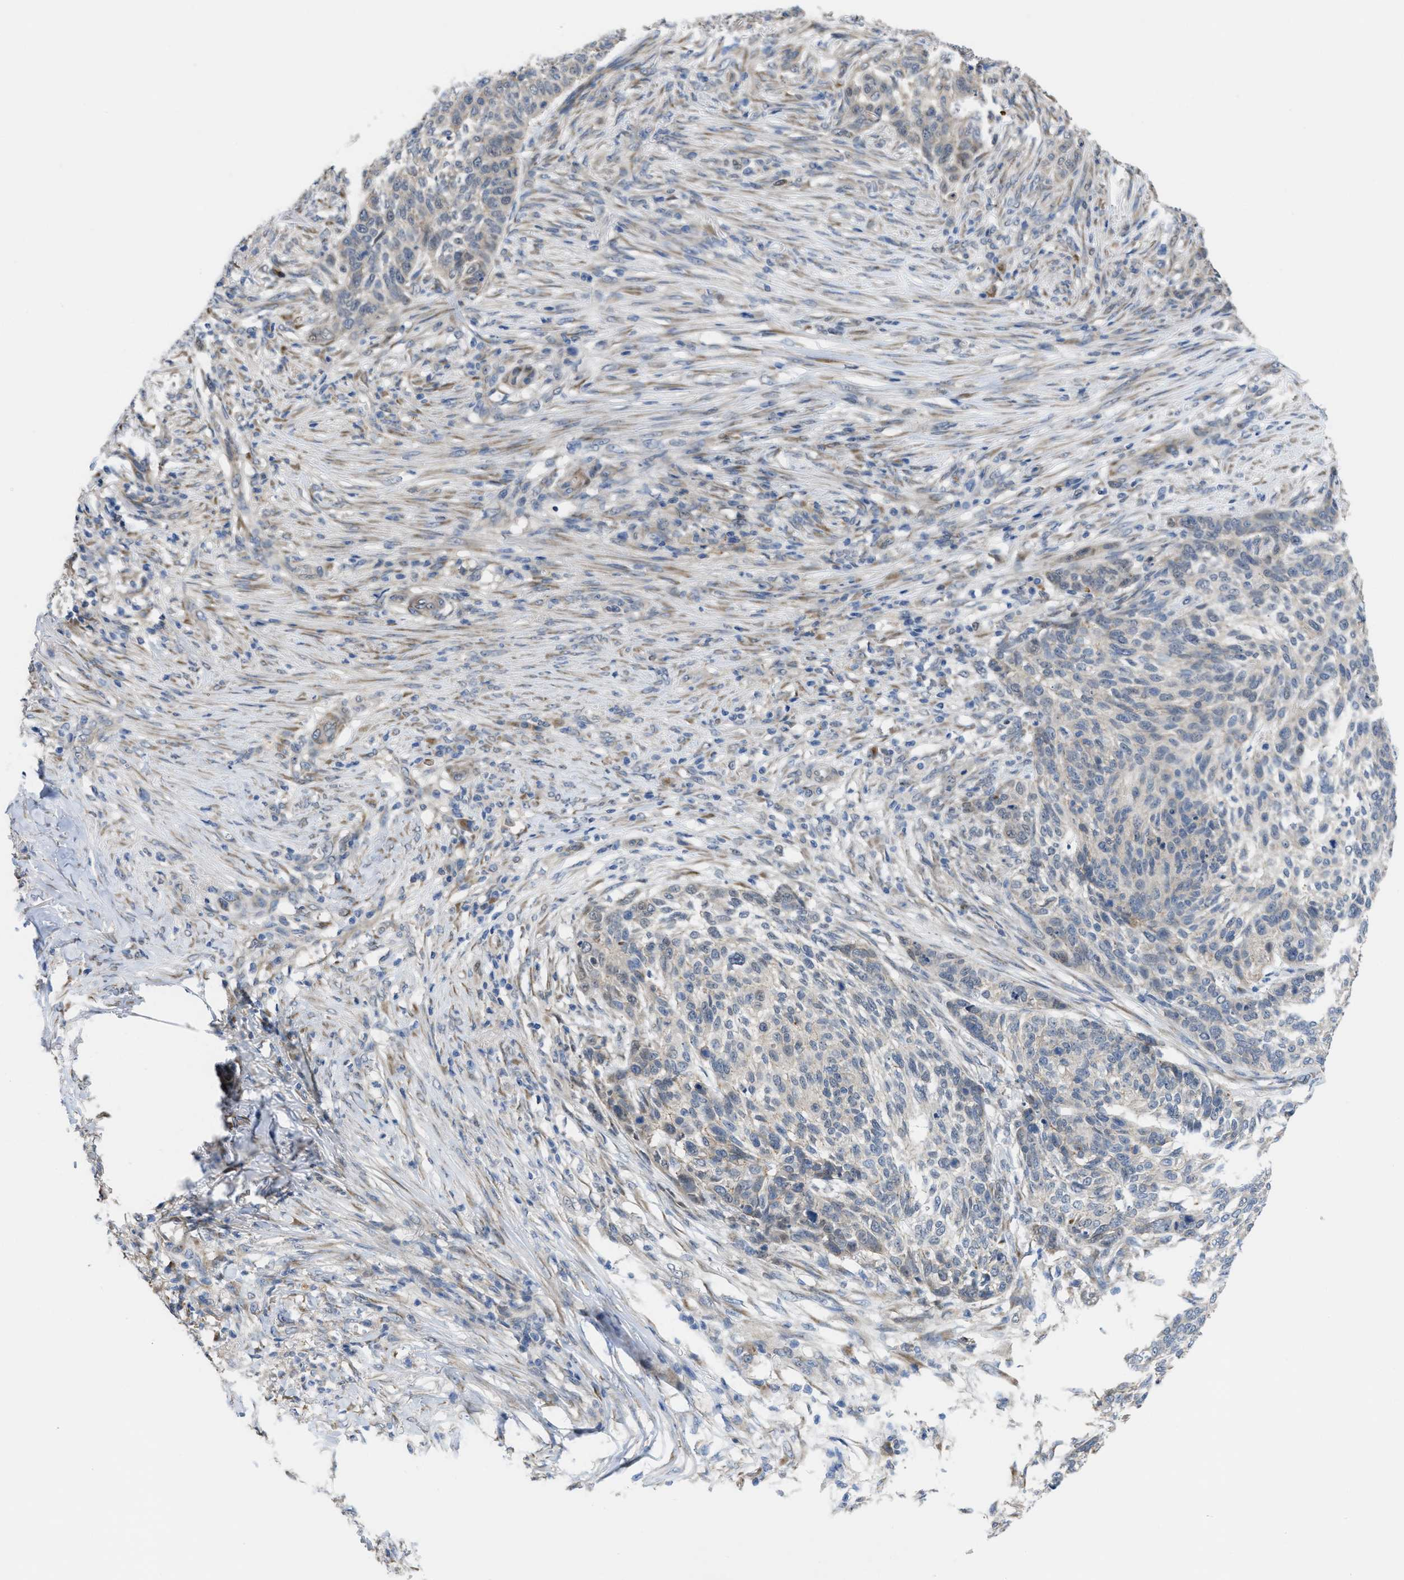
{"staining": {"intensity": "negative", "quantity": "none", "location": "none"}, "tissue": "skin cancer", "cell_type": "Tumor cells", "image_type": "cancer", "snomed": [{"axis": "morphology", "description": "Basal cell carcinoma"}, {"axis": "topography", "description": "Skin"}], "caption": "Immunohistochemical staining of skin cancer exhibits no significant expression in tumor cells.", "gene": "CDPF1", "patient": {"sex": "male", "age": 85}}